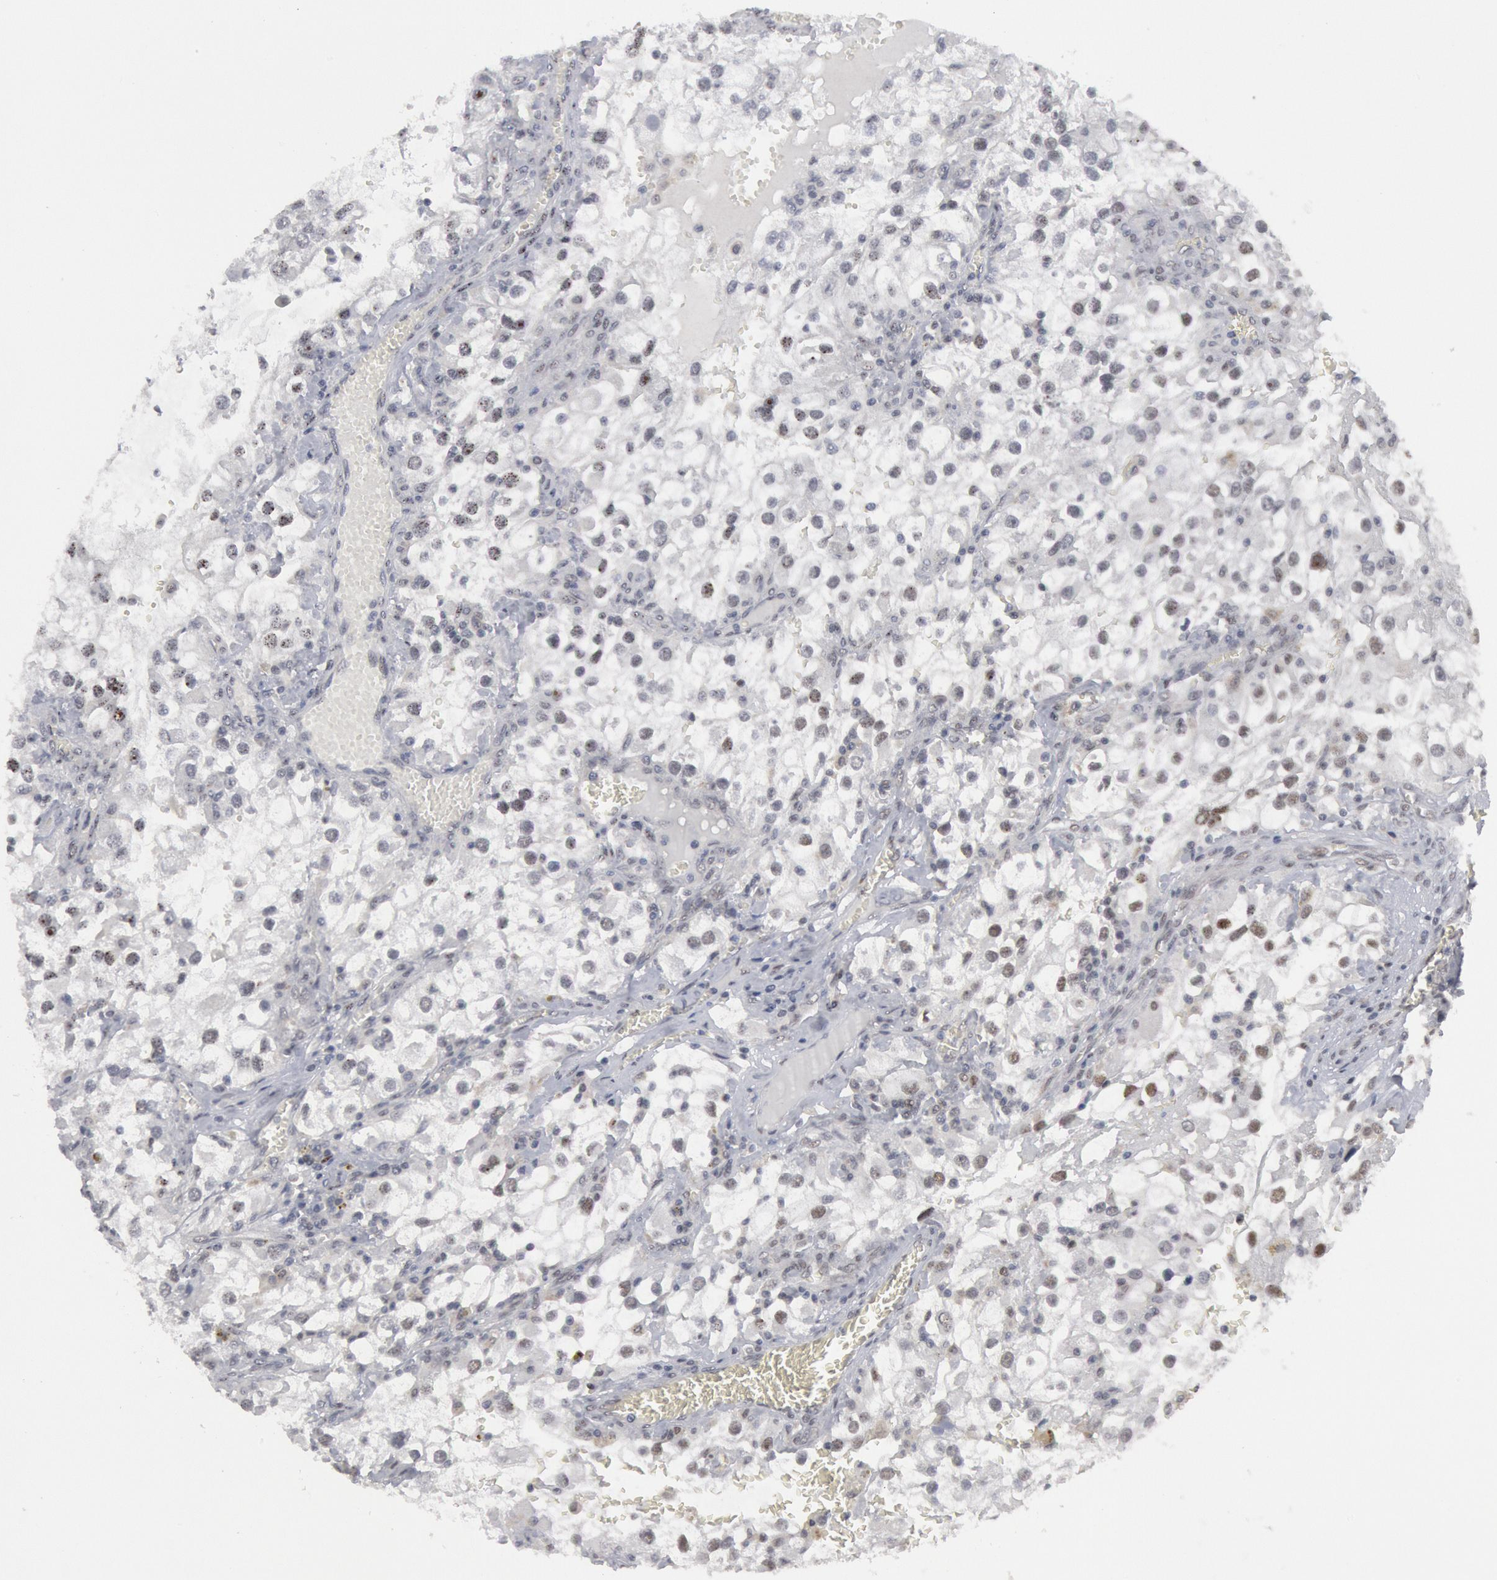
{"staining": {"intensity": "negative", "quantity": "none", "location": "none"}, "tissue": "renal cancer", "cell_type": "Tumor cells", "image_type": "cancer", "snomed": [{"axis": "morphology", "description": "Adenocarcinoma, NOS"}, {"axis": "topography", "description": "Kidney"}], "caption": "A histopathology image of human renal adenocarcinoma is negative for staining in tumor cells.", "gene": "FOXO1", "patient": {"sex": "female", "age": 52}}